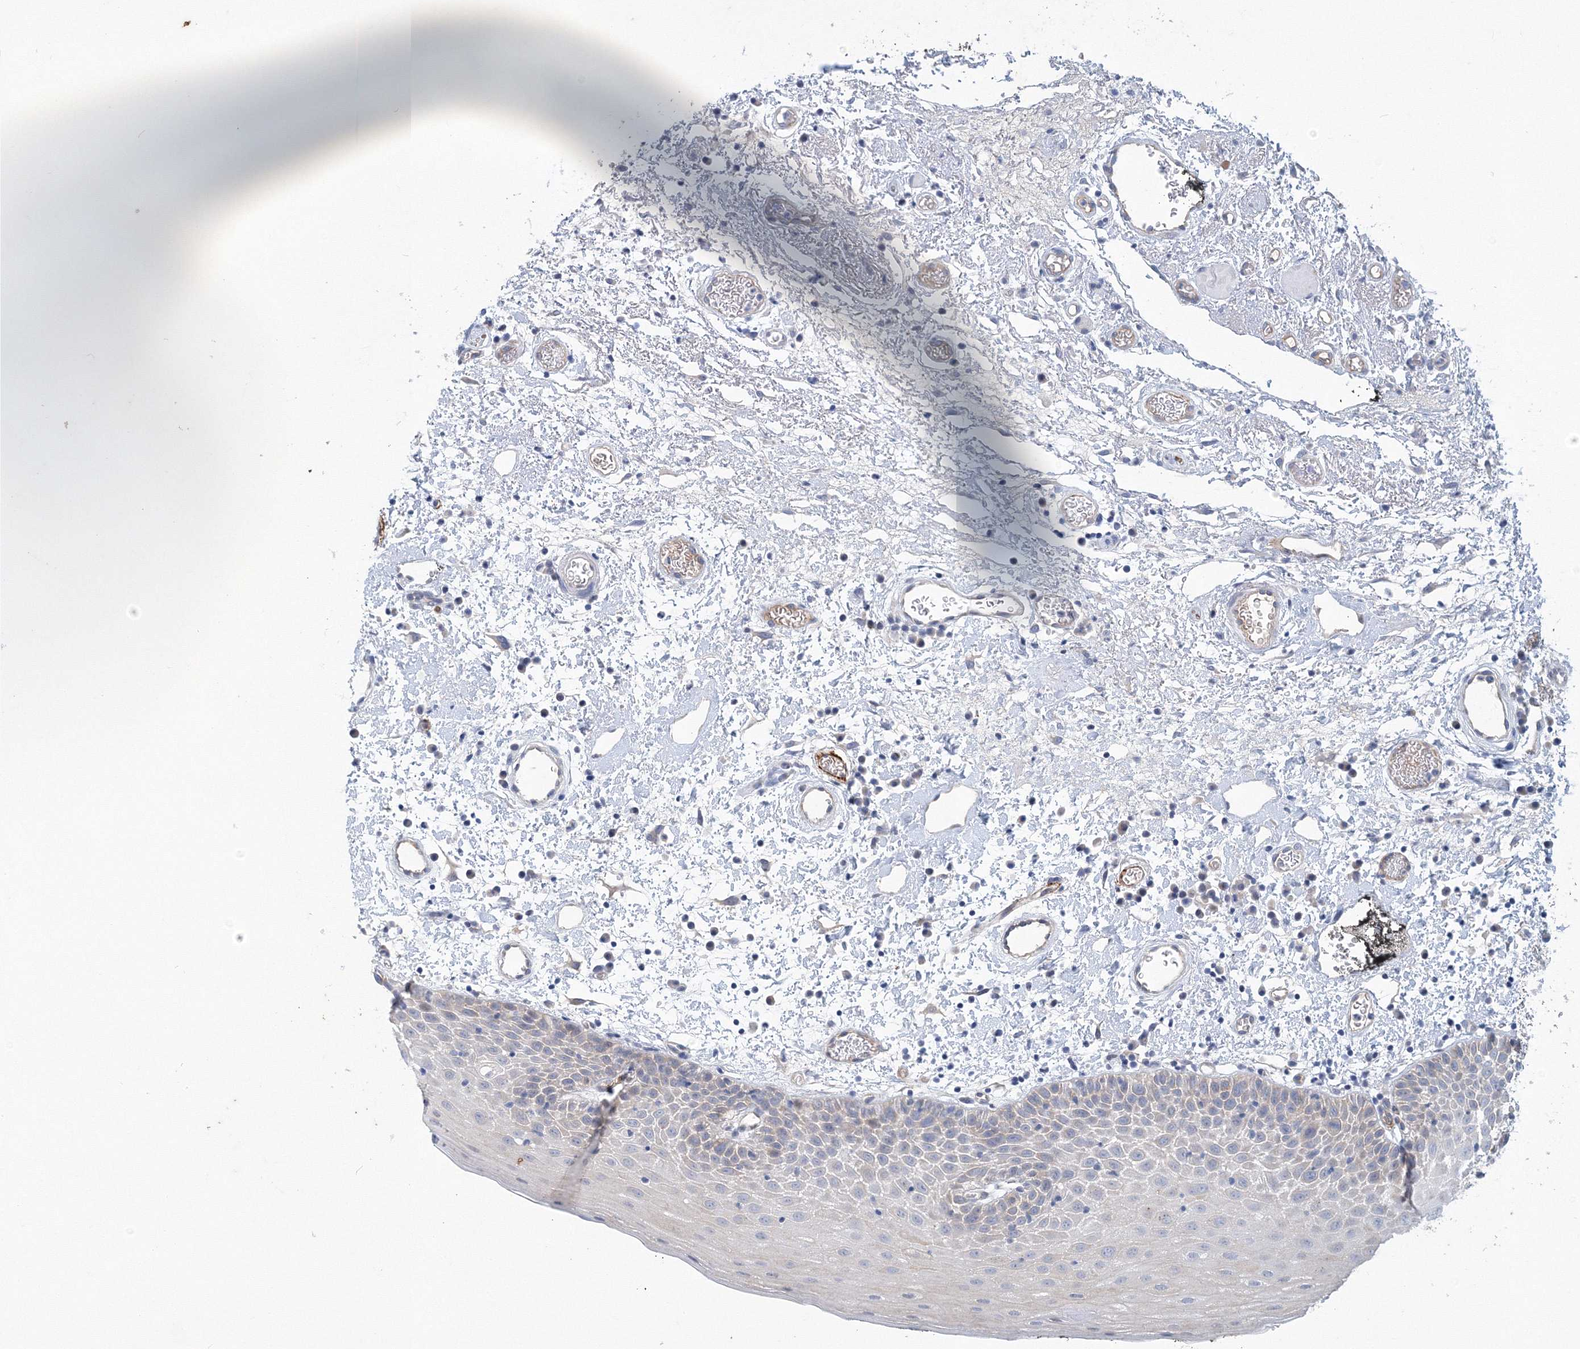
{"staining": {"intensity": "negative", "quantity": "none", "location": "none"}, "tissue": "oral mucosa", "cell_type": "Squamous epithelial cells", "image_type": "normal", "snomed": [{"axis": "morphology", "description": "Normal tissue, NOS"}, {"axis": "topography", "description": "Oral tissue"}], "caption": "Protein analysis of normal oral mucosa reveals no significant staining in squamous epithelial cells. (DAB (3,3'-diaminobenzidine) immunohistochemistry (IHC) visualized using brightfield microscopy, high magnification).", "gene": "TANC1", "patient": {"sex": "male", "age": 74}}